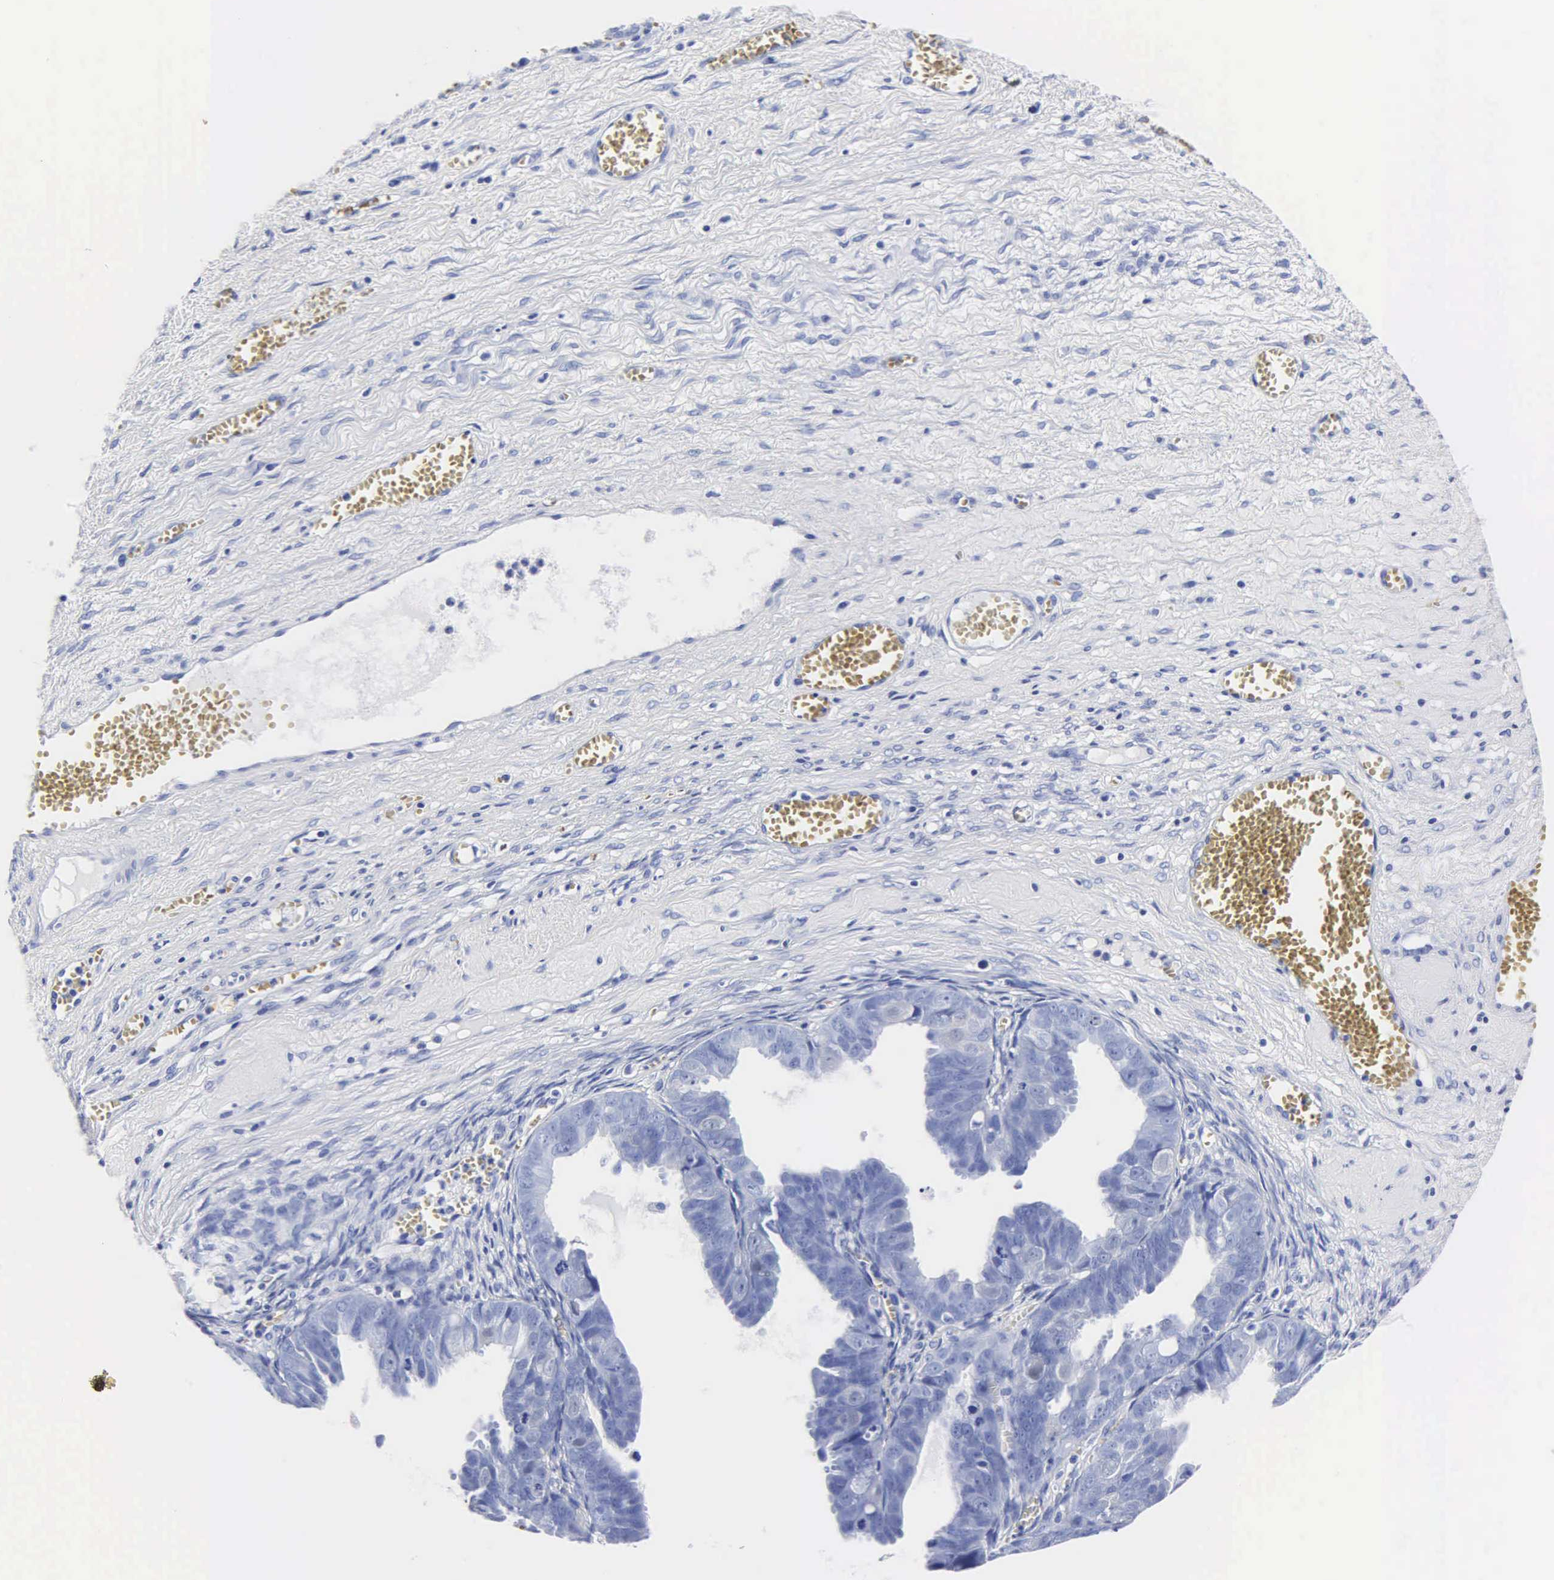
{"staining": {"intensity": "negative", "quantity": "none", "location": "none"}, "tissue": "ovarian cancer", "cell_type": "Tumor cells", "image_type": "cancer", "snomed": [{"axis": "morphology", "description": "Carcinoma, endometroid"}, {"axis": "topography", "description": "Ovary"}], "caption": "This micrograph is of endometroid carcinoma (ovarian) stained with immunohistochemistry to label a protein in brown with the nuclei are counter-stained blue. There is no positivity in tumor cells.", "gene": "MB", "patient": {"sex": "female", "age": 85}}